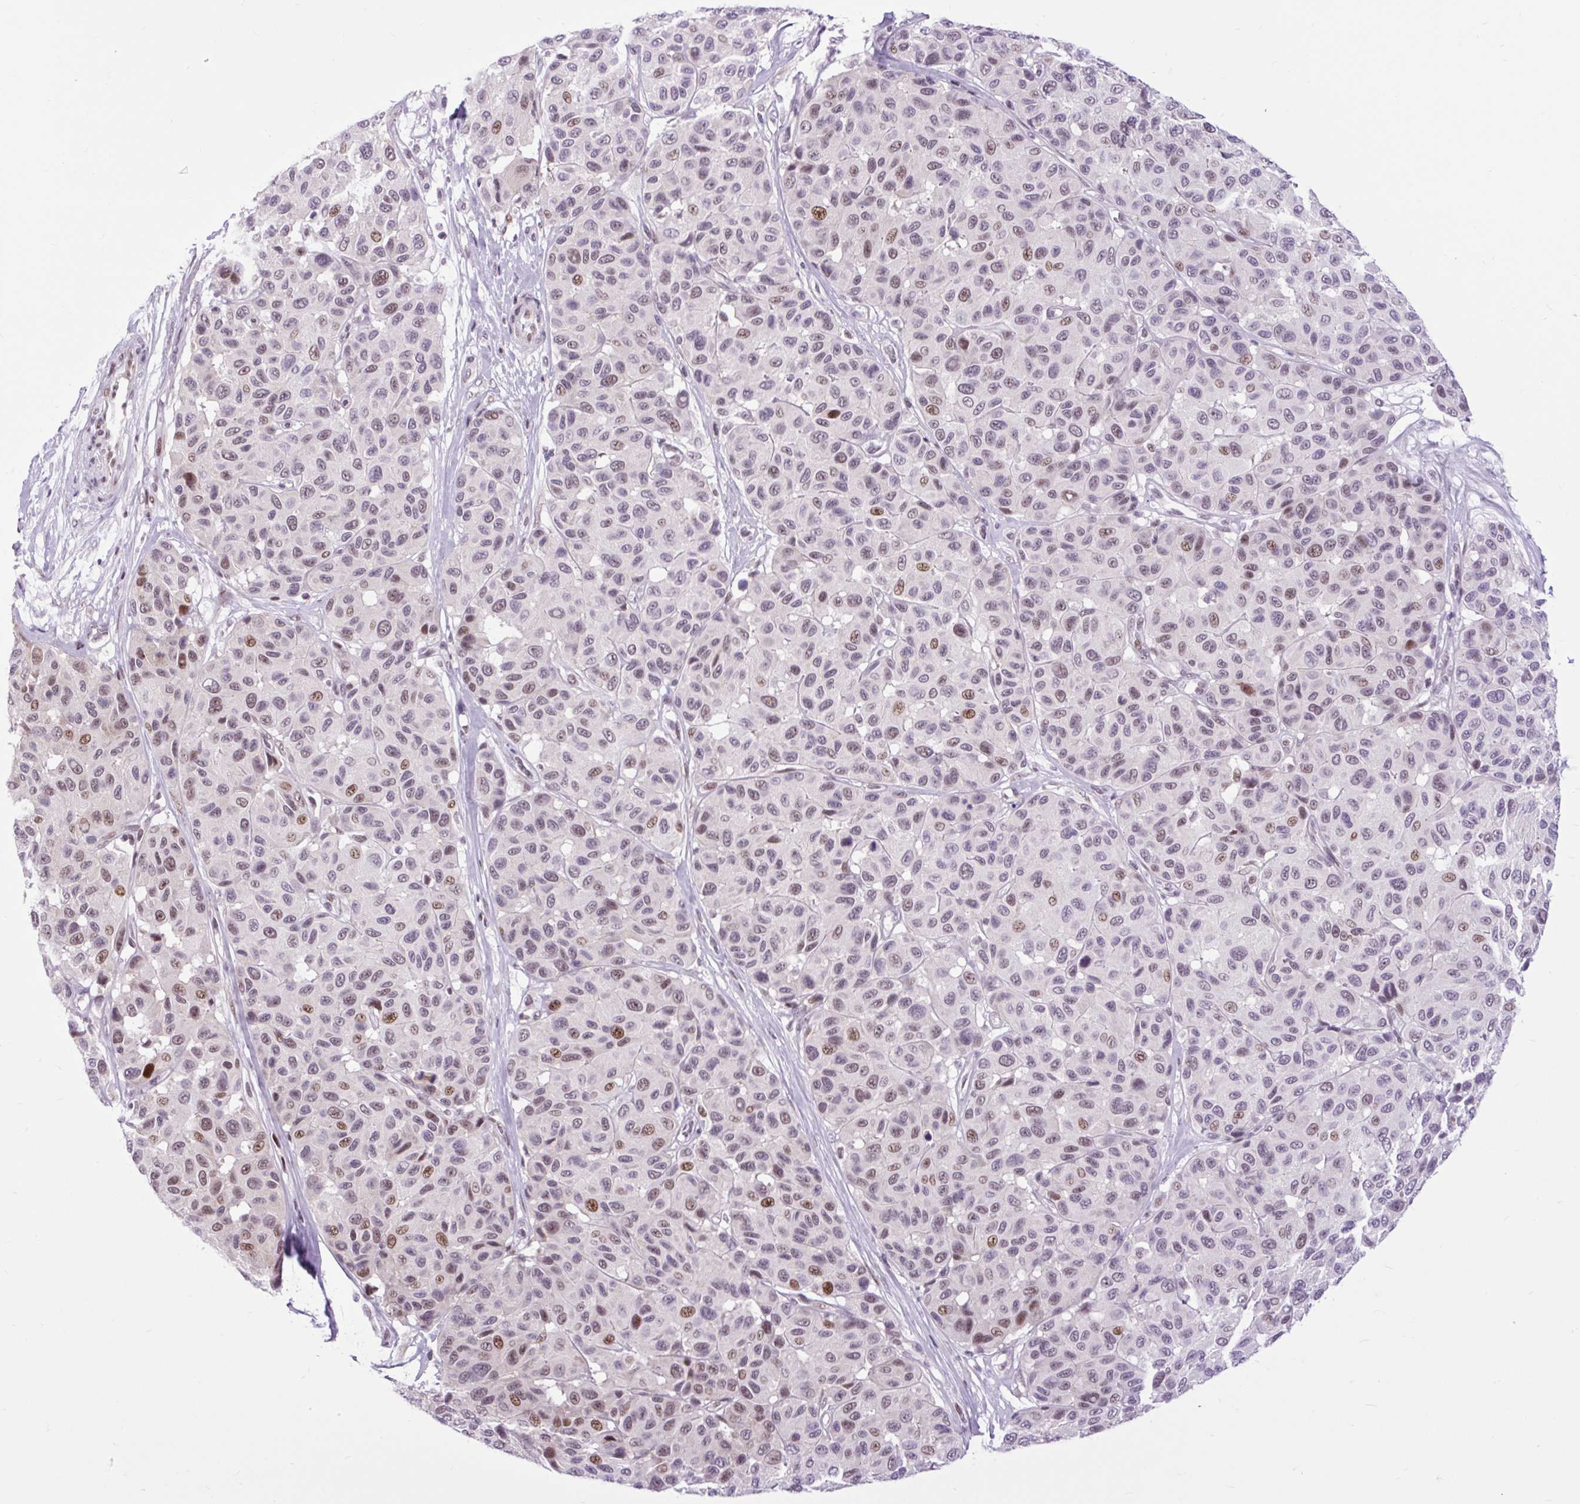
{"staining": {"intensity": "moderate", "quantity": ">75%", "location": "nuclear"}, "tissue": "melanoma", "cell_type": "Tumor cells", "image_type": "cancer", "snomed": [{"axis": "morphology", "description": "Malignant melanoma, NOS"}, {"axis": "topography", "description": "Skin"}], "caption": "Malignant melanoma stained with immunohistochemistry shows moderate nuclear staining in about >75% of tumor cells.", "gene": "CLK2", "patient": {"sex": "female", "age": 66}}